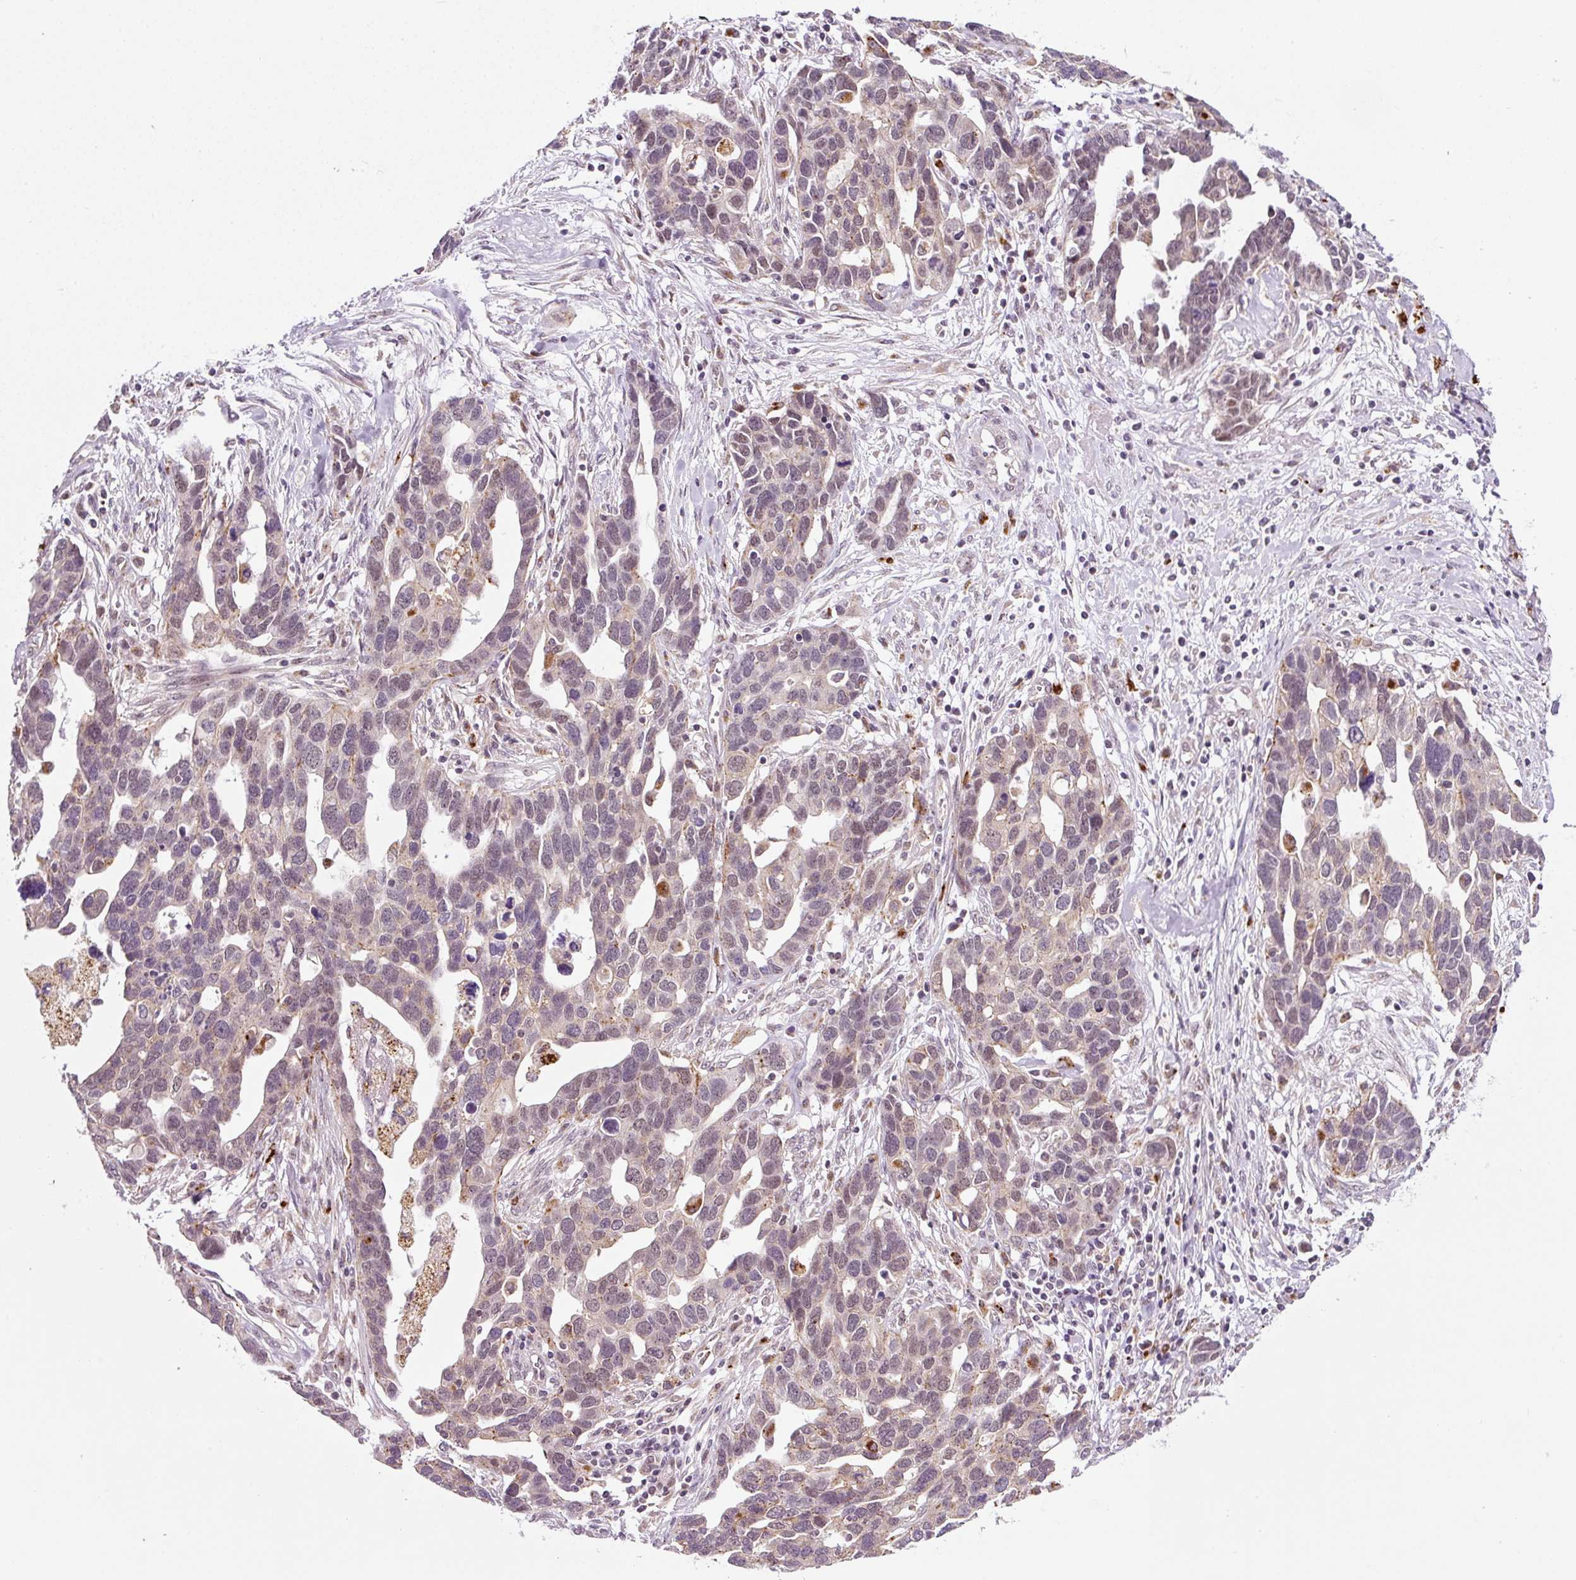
{"staining": {"intensity": "weak", "quantity": "<25%", "location": "cytoplasmic/membranous"}, "tissue": "ovarian cancer", "cell_type": "Tumor cells", "image_type": "cancer", "snomed": [{"axis": "morphology", "description": "Cystadenocarcinoma, serous, NOS"}, {"axis": "topography", "description": "Ovary"}], "caption": "Immunohistochemical staining of human serous cystadenocarcinoma (ovarian) demonstrates no significant staining in tumor cells. (DAB immunohistochemistry, high magnification).", "gene": "ZNF639", "patient": {"sex": "female", "age": 54}}